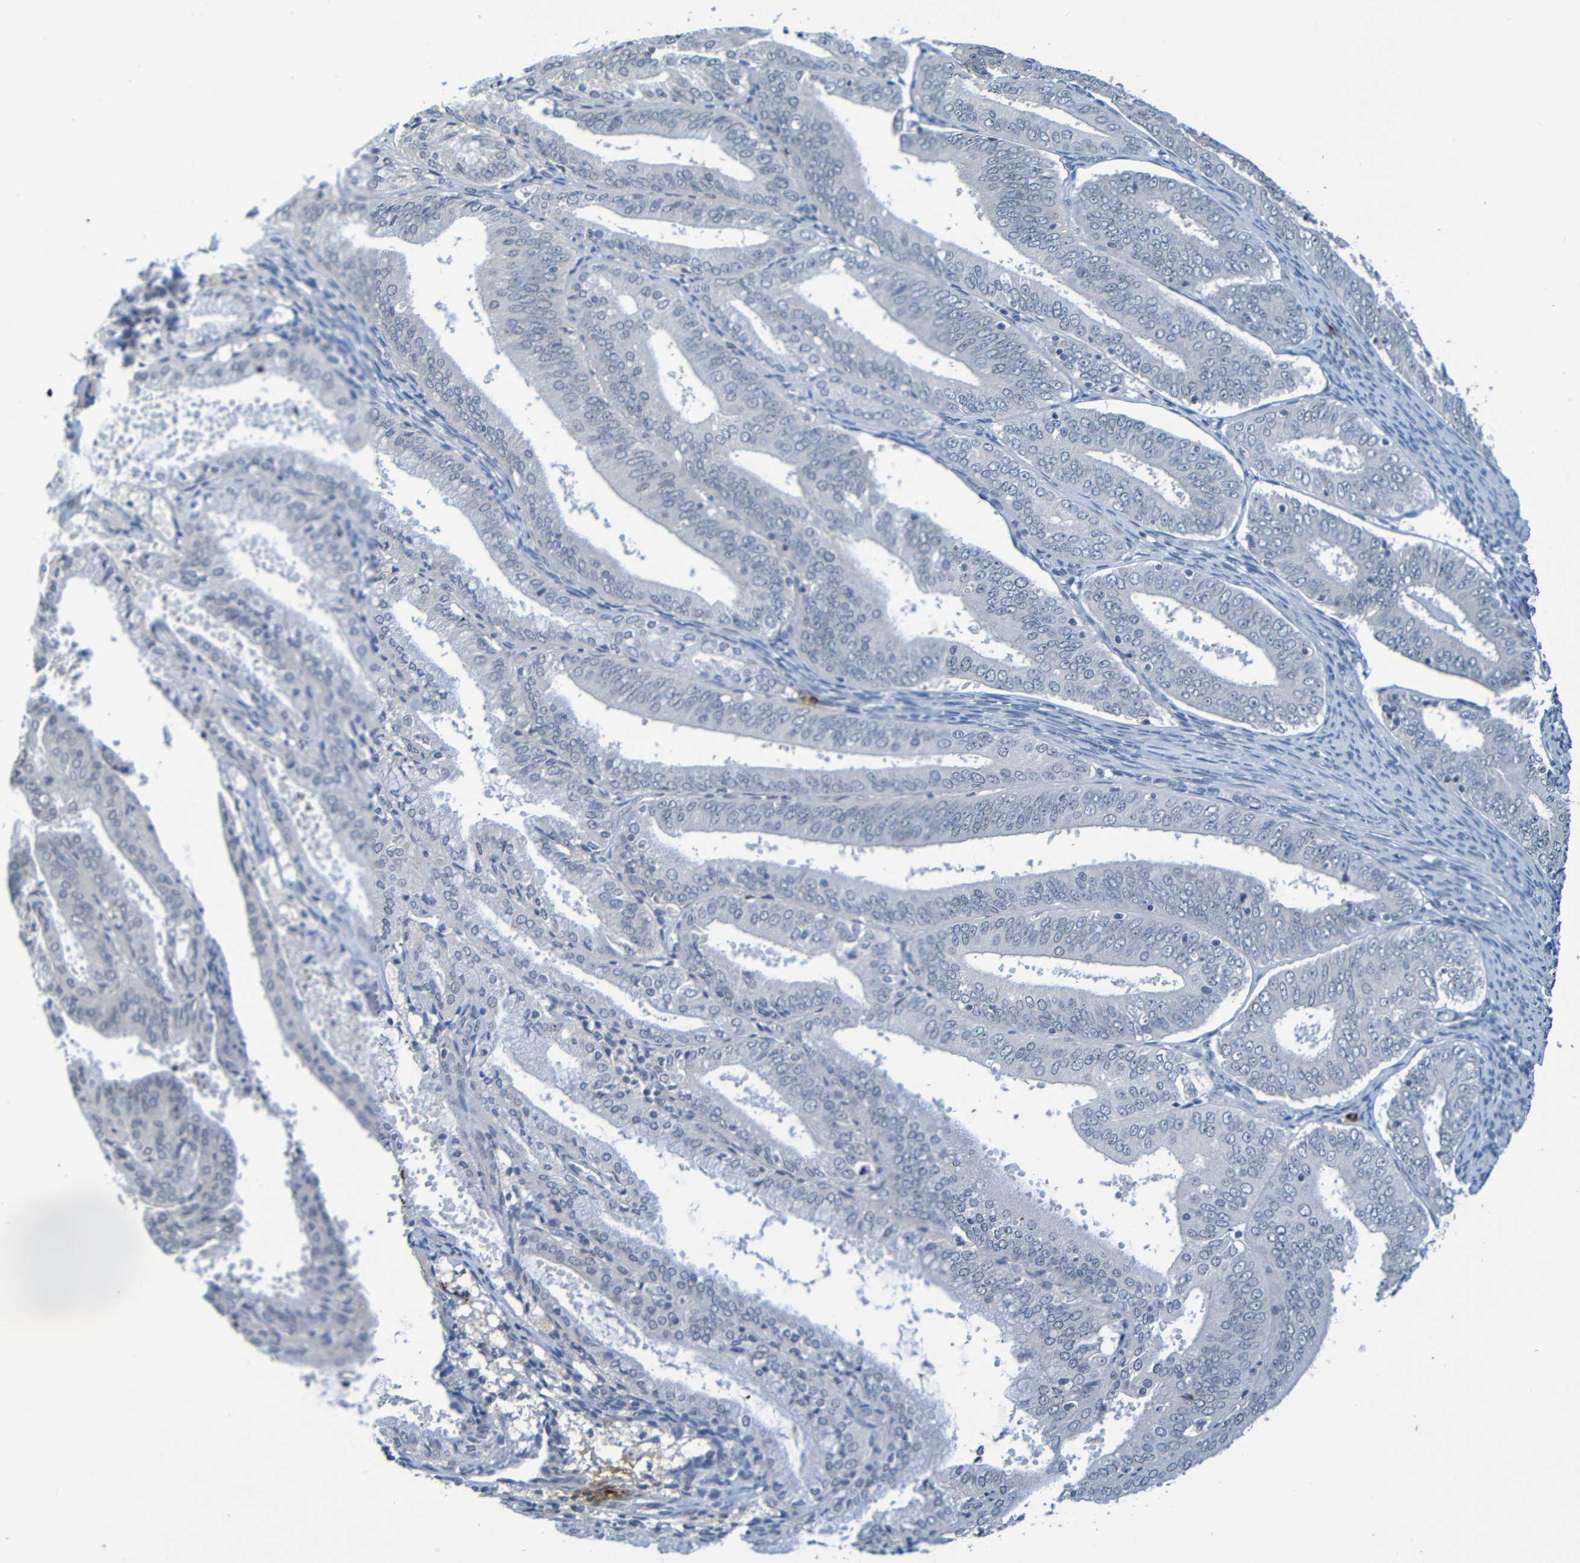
{"staining": {"intensity": "negative", "quantity": "none", "location": "none"}, "tissue": "endometrial cancer", "cell_type": "Tumor cells", "image_type": "cancer", "snomed": [{"axis": "morphology", "description": "Adenocarcinoma, NOS"}, {"axis": "topography", "description": "Endometrium"}], "caption": "An image of human endometrial cancer (adenocarcinoma) is negative for staining in tumor cells. The staining was performed using DAB (3,3'-diaminobenzidine) to visualize the protein expression in brown, while the nuclei were stained in blue with hematoxylin (Magnification: 20x).", "gene": "C3AR1", "patient": {"sex": "female", "age": 63}}